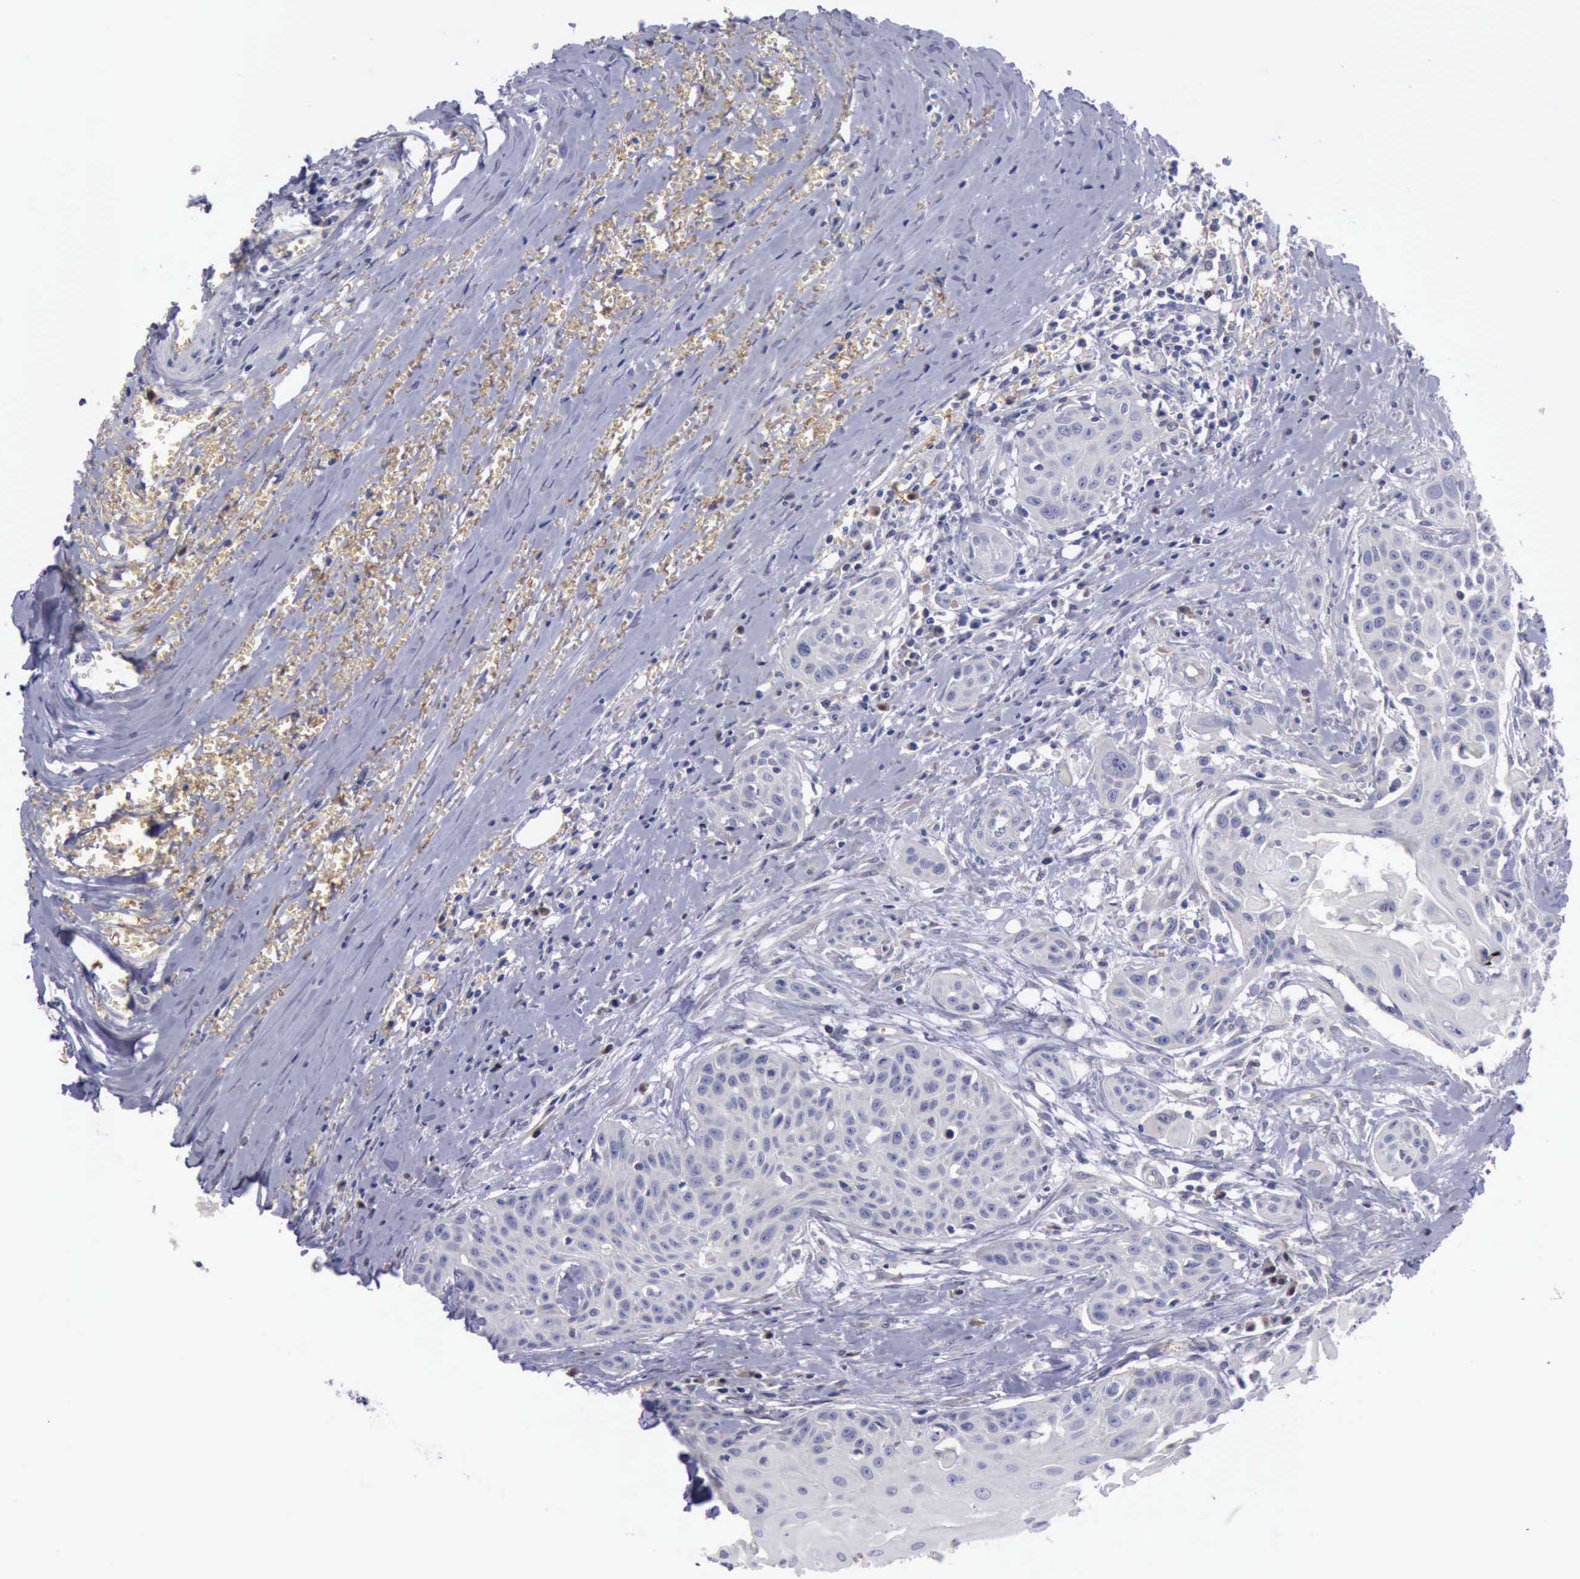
{"staining": {"intensity": "negative", "quantity": "none", "location": "none"}, "tissue": "head and neck cancer", "cell_type": "Tumor cells", "image_type": "cancer", "snomed": [{"axis": "morphology", "description": "Squamous cell carcinoma, NOS"}, {"axis": "morphology", "description": "Squamous cell carcinoma, metastatic, NOS"}, {"axis": "topography", "description": "Lymph node"}, {"axis": "topography", "description": "Salivary gland"}, {"axis": "topography", "description": "Head-Neck"}], "caption": "IHC image of neoplastic tissue: head and neck metastatic squamous cell carcinoma stained with DAB (3,3'-diaminobenzidine) reveals no significant protein positivity in tumor cells.", "gene": "CEP128", "patient": {"sex": "female", "age": 74}}